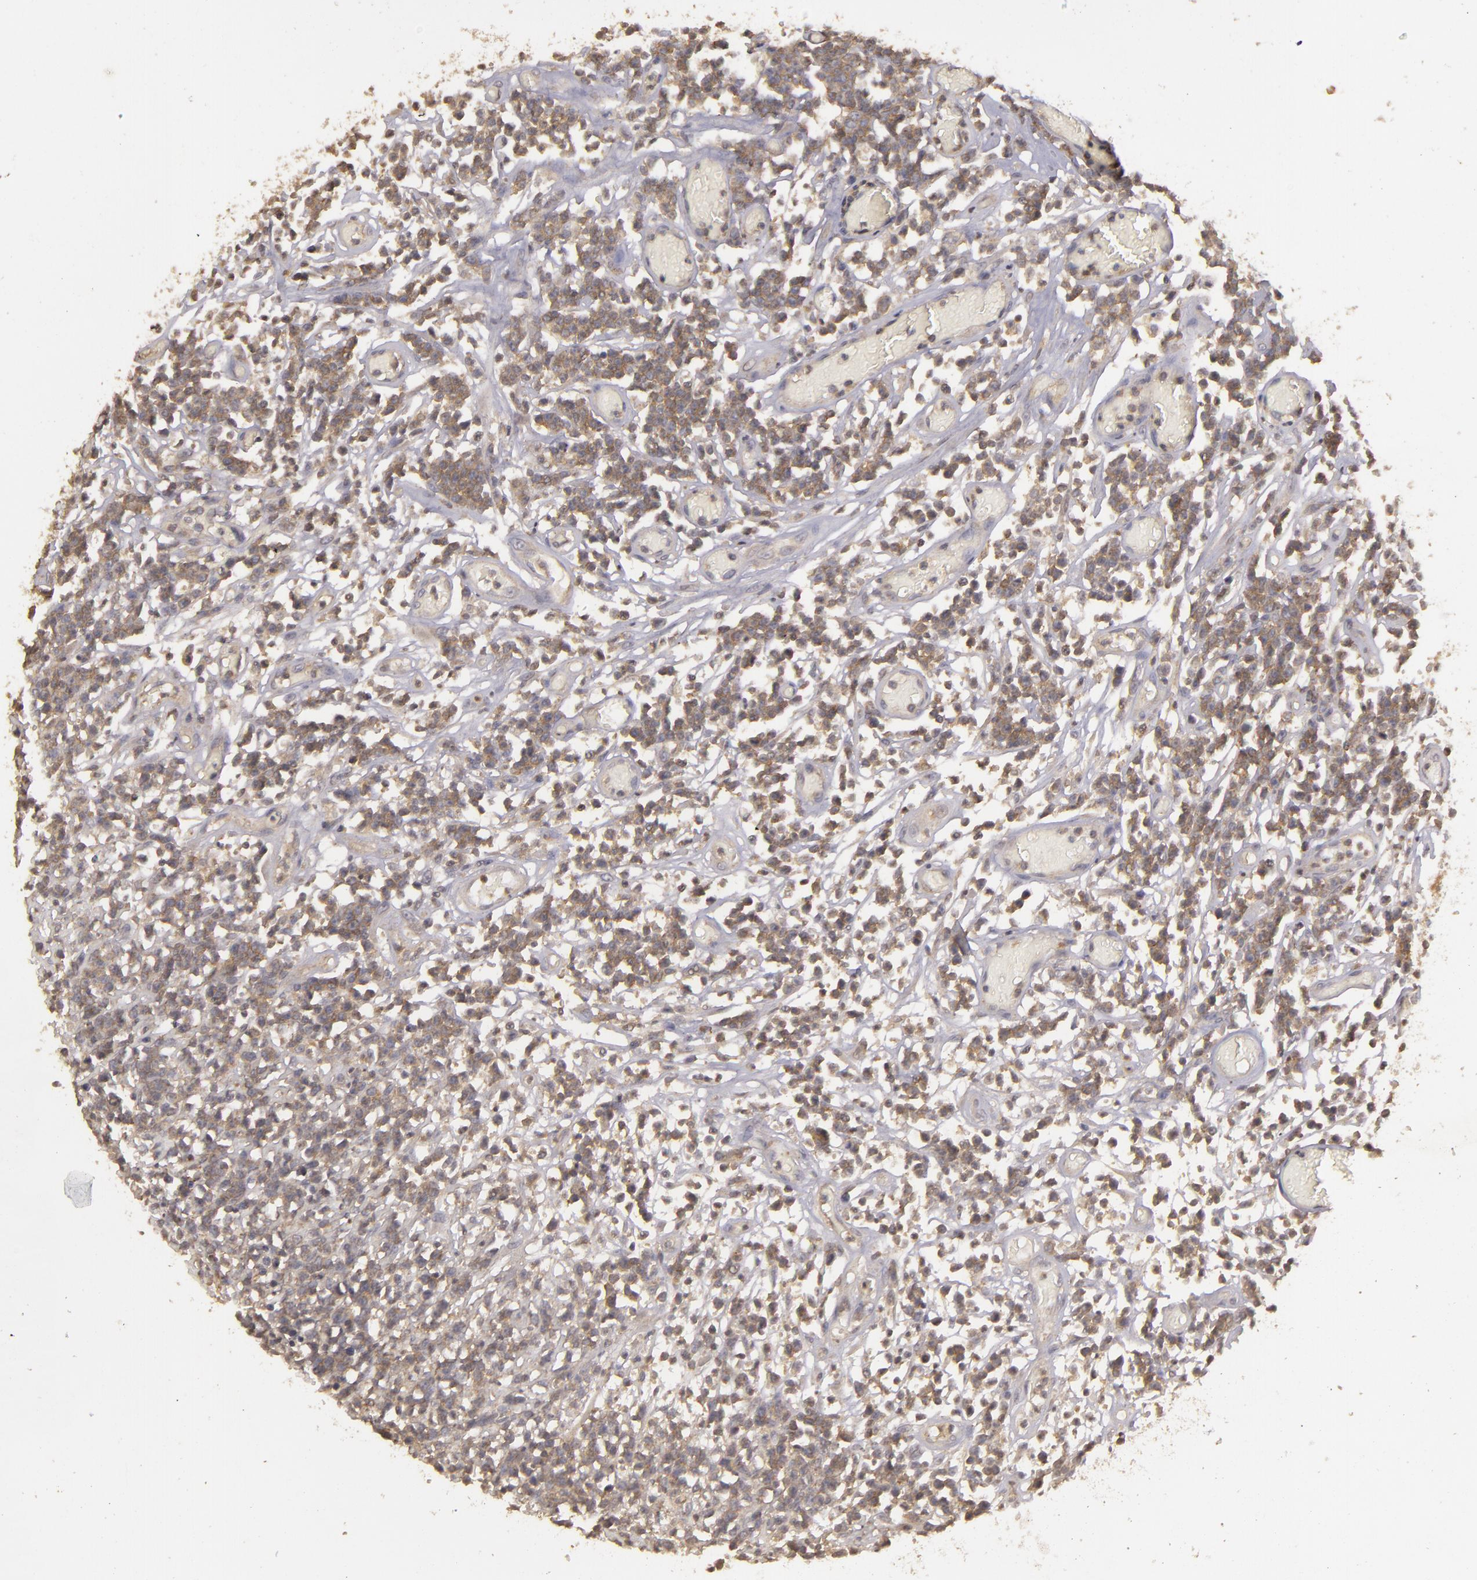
{"staining": {"intensity": "weak", "quantity": ">75%", "location": "cytoplasmic/membranous"}, "tissue": "lymphoma", "cell_type": "Tumor cells", "image_type": "cancer", "snomed": [{"axis": "morphology", "description": "Malignant lymphoma, non-Hodgkin's type, High grade"}, {"axis": "topography", "description": "Colon"}], "caption": "Lymphoma stained for a protein shows weak cytoplasmic/membranous positivity in tumor cells.", "gene": "HRAS", "patient": {"sex": "male", "age": 82}}